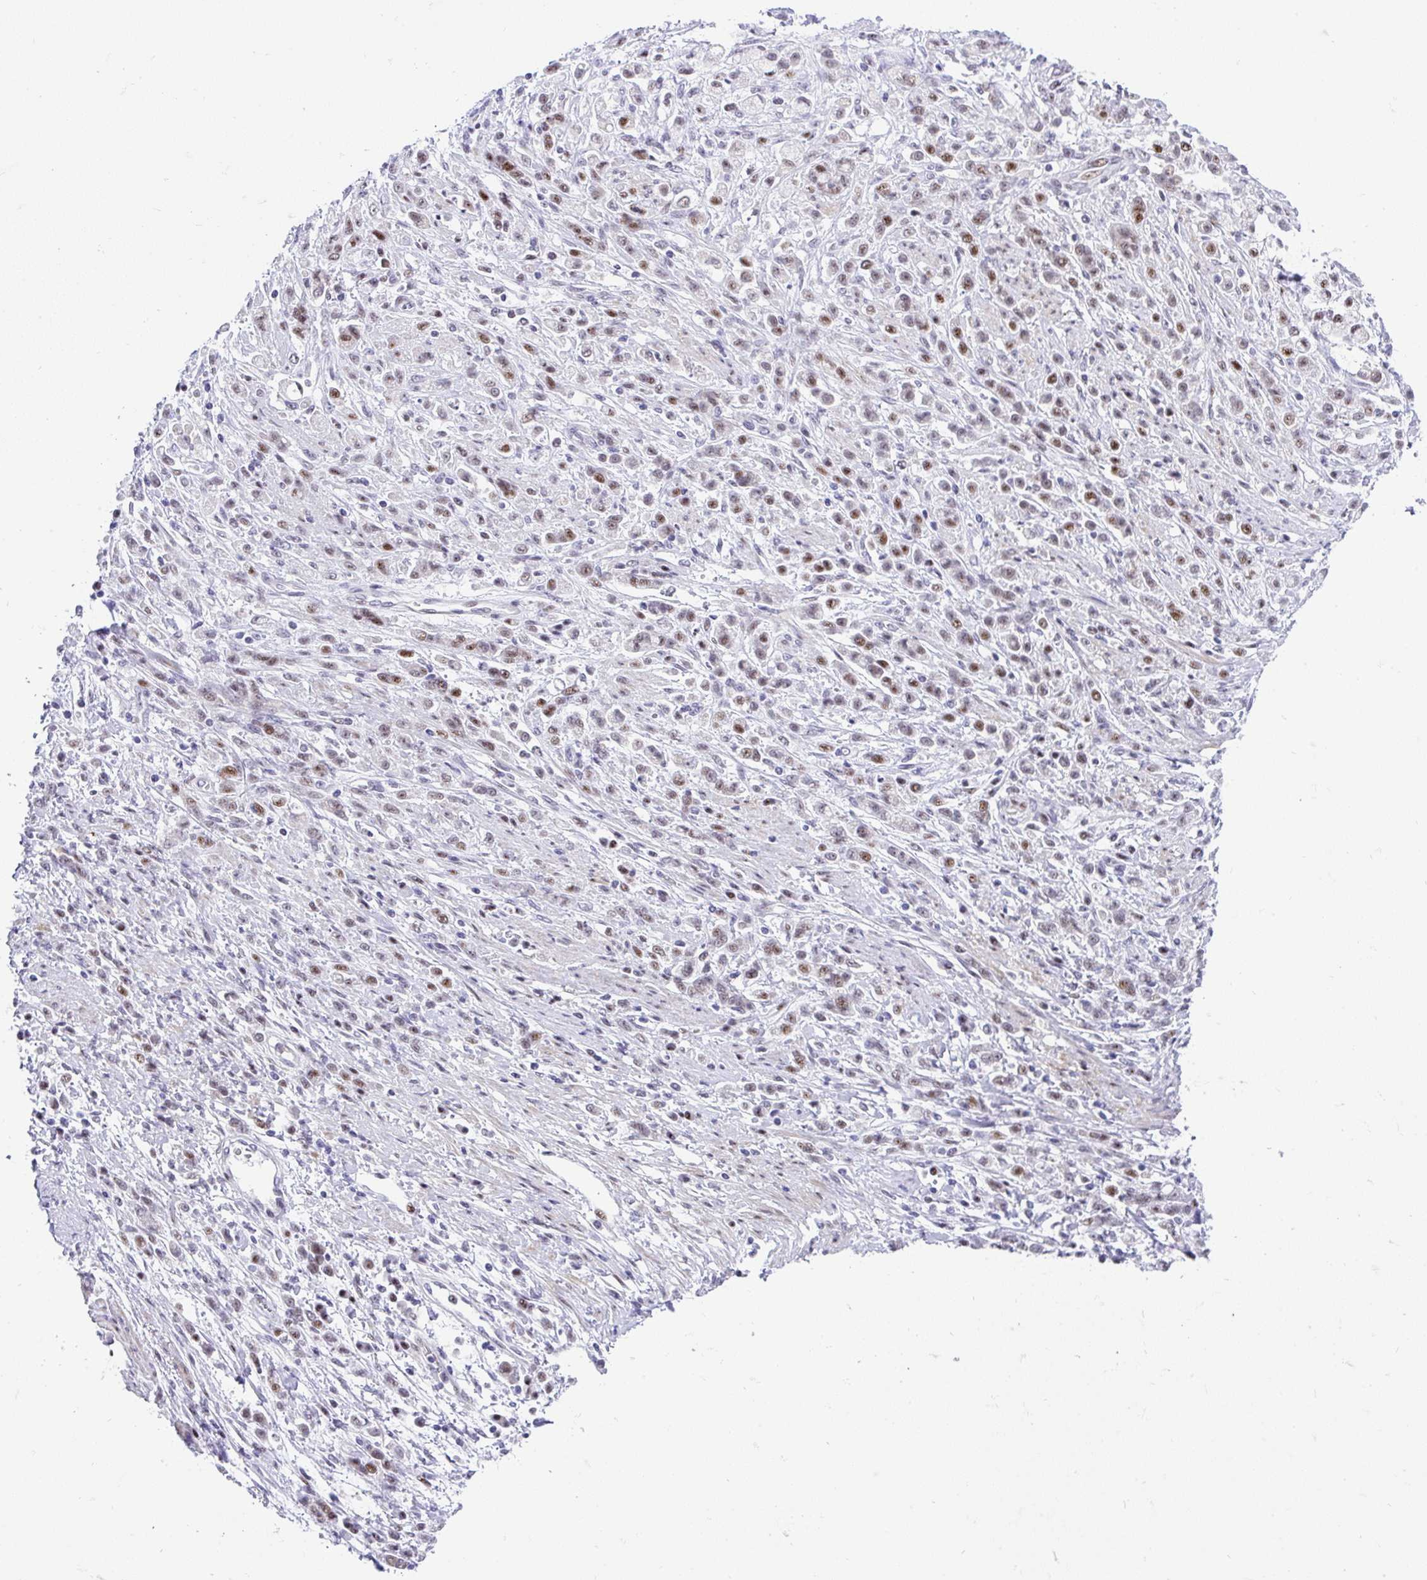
{"staining": {"intensity": "moderate", "quantity": ">75%", "location": "nuclear"}, "tissue": "stomach cancer", "cell_type": "Tumor cells", "image_type": "cancer", "snomed": [{"axis": "morphology", "description": "Adenocarcinoma, NOS"}, {"axis": "topography", "description": "Stomach"}], "caption": "A high-resolution micrograph shows IHC staining of stomach cancer, which shows moderate nuclear staining in approximately >75% of tumor cells.", "gene": "NR1D2", "patient": {"sex": "female", "age": 60}}